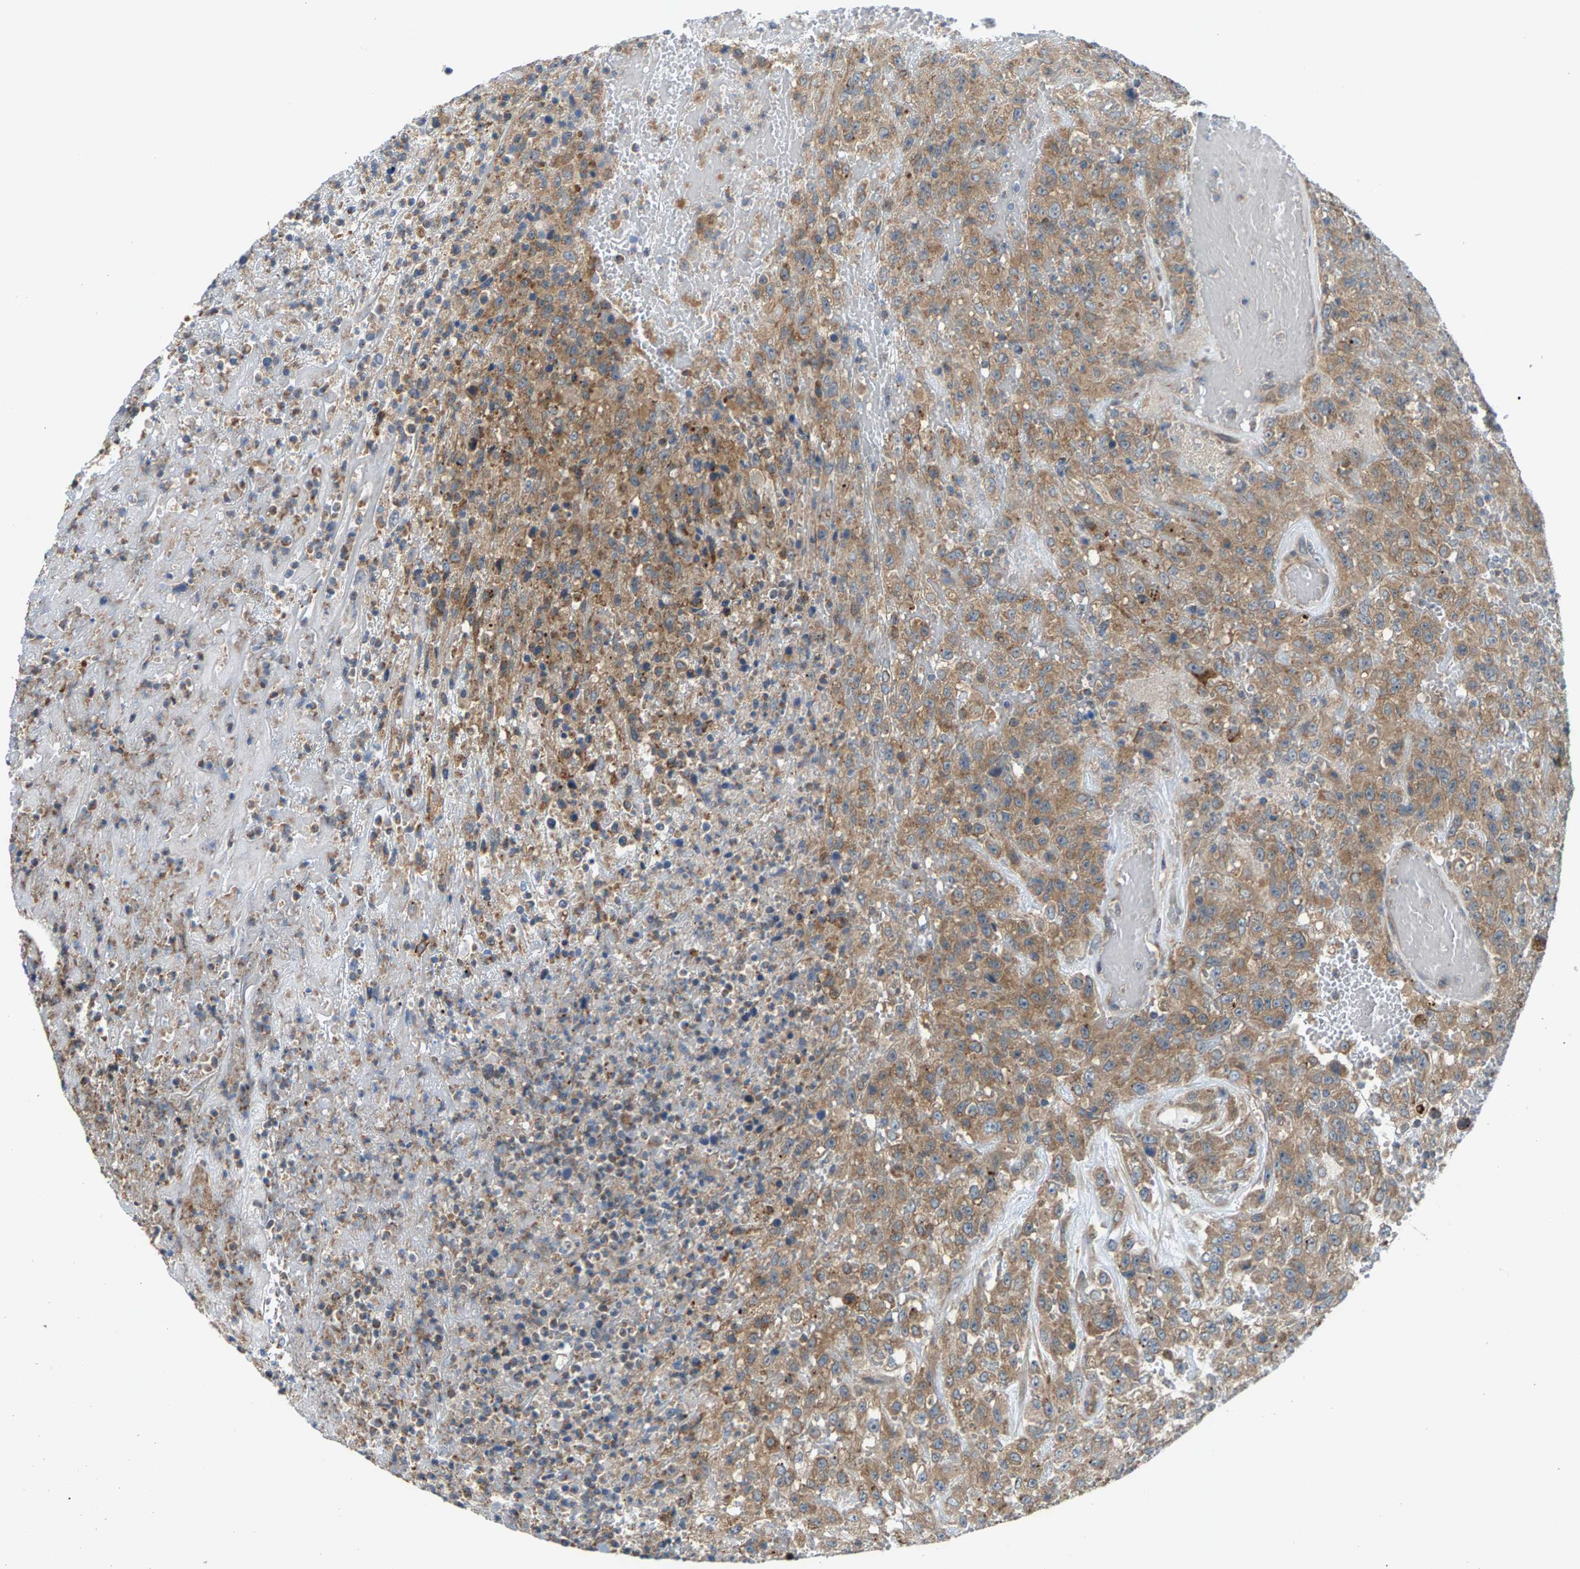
{"staining": {"intensity": "moderate", "quantity": ">75%", "location": "cytoplasmic/membranous"}, "tissue": "urothelial cancer", "cell_type": "Tumor cells", "image_type": "cancer", "snomed": [{"axis": "morphology", "description": "Urothelial carcinoma, High grade"}, {"axis": "topography", "description": "Urinary bladder"}], "caption": "Tumor cells show medium levels of moderate cytoplasmic/membranous positivity in approximately >75% of cells in high-grade urothelial carcinoma.", "gene": "PDCL", "patient": {"sex": "male", "age": 46}}